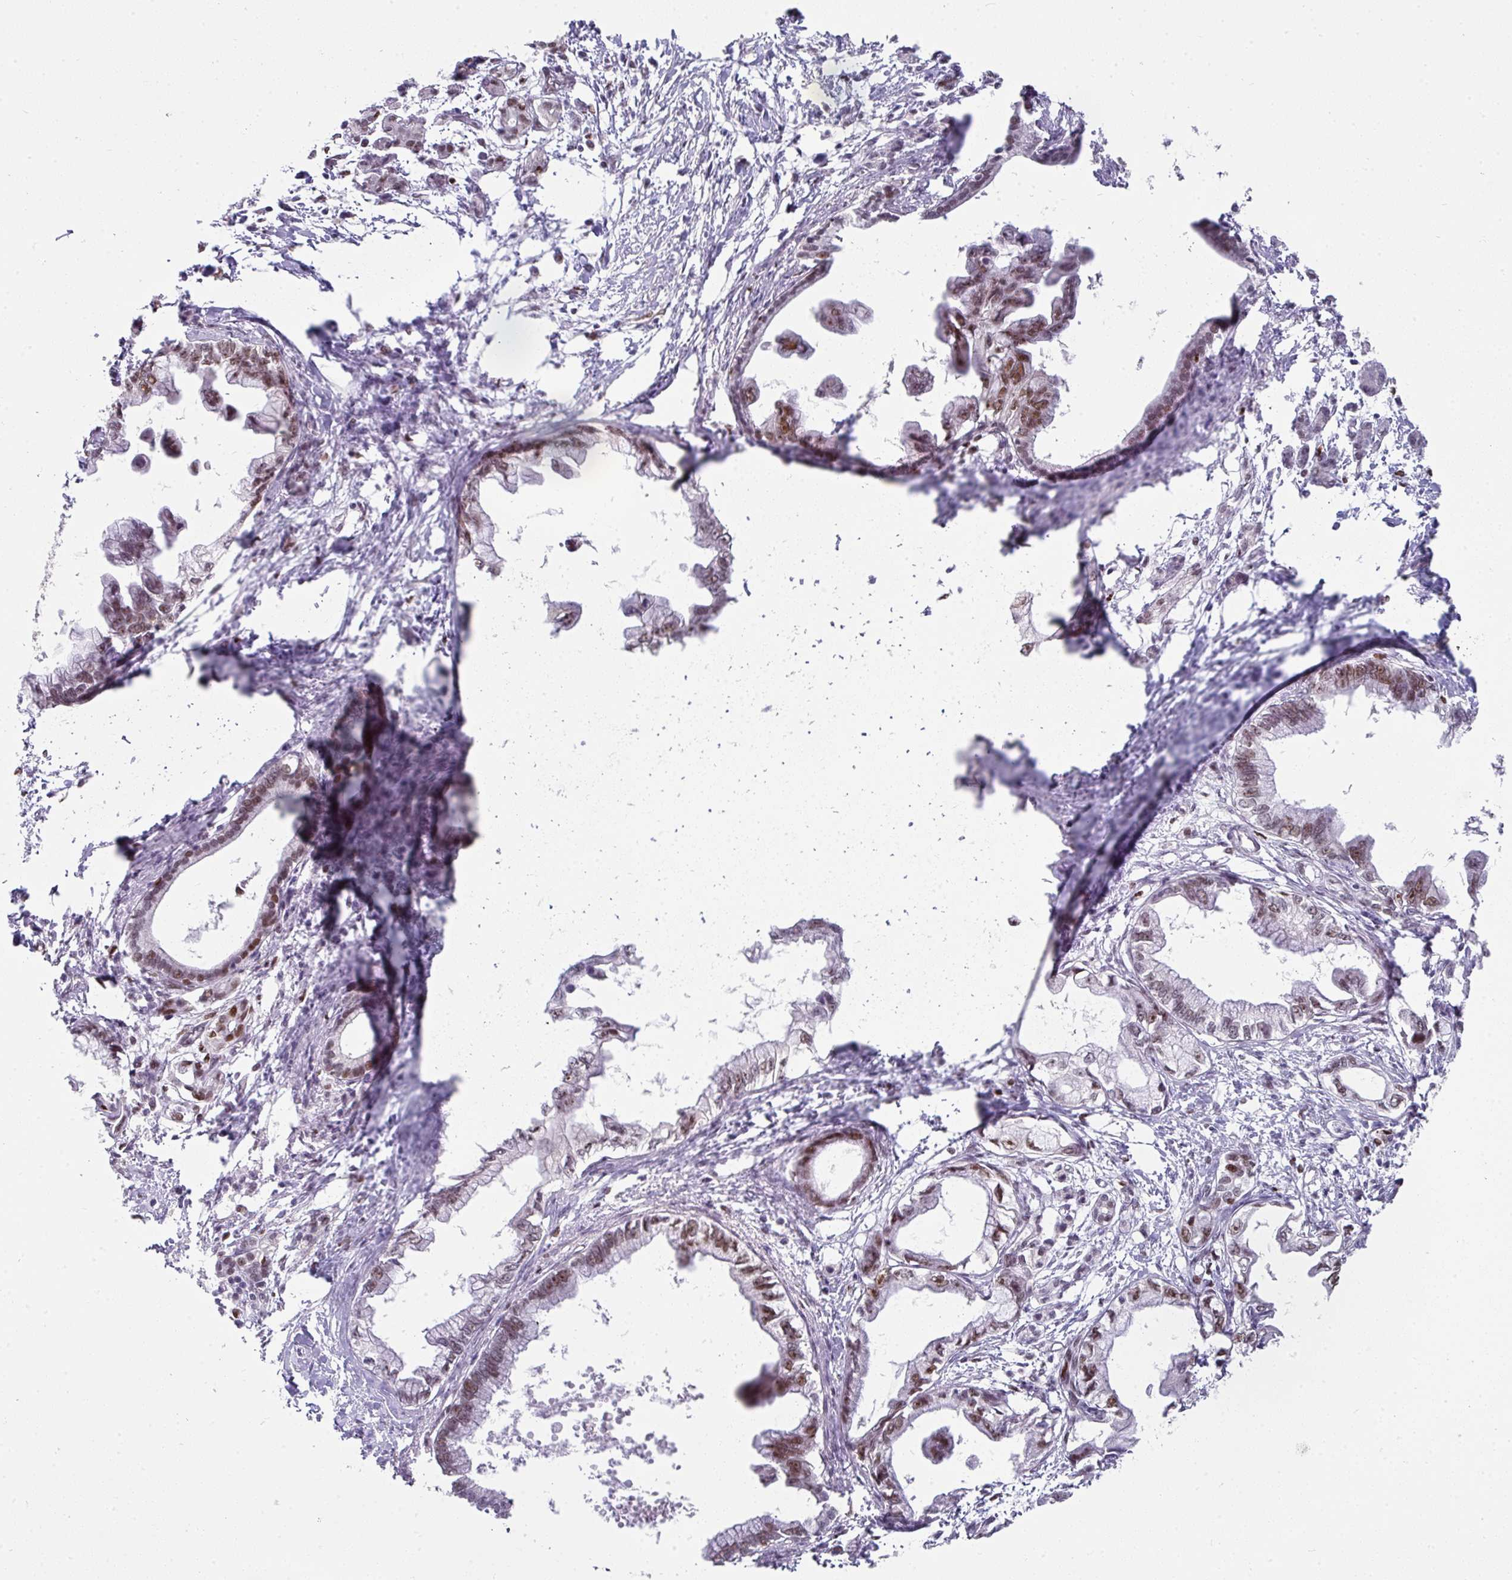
{"staining": {"intensity": "moderate", "quantity": ">75%", "location": "nuclear"}, "tissue": "pancreatic cancer", "cell_type": "Tumor cells", "image_type": "cancer", "snomed": [{"axis": "morphology", "description": "Adenocarcinoma, NOS"}, {"axis": "topography", "description": "Pancreas"}], "caption": "This image reveals IHC staining of human pancreatic cancer, with medium moderate nuclear staining in about >75% of tumor cells.", "gene": "RAD50", "patient": {"sex": "male", "age": 61}}